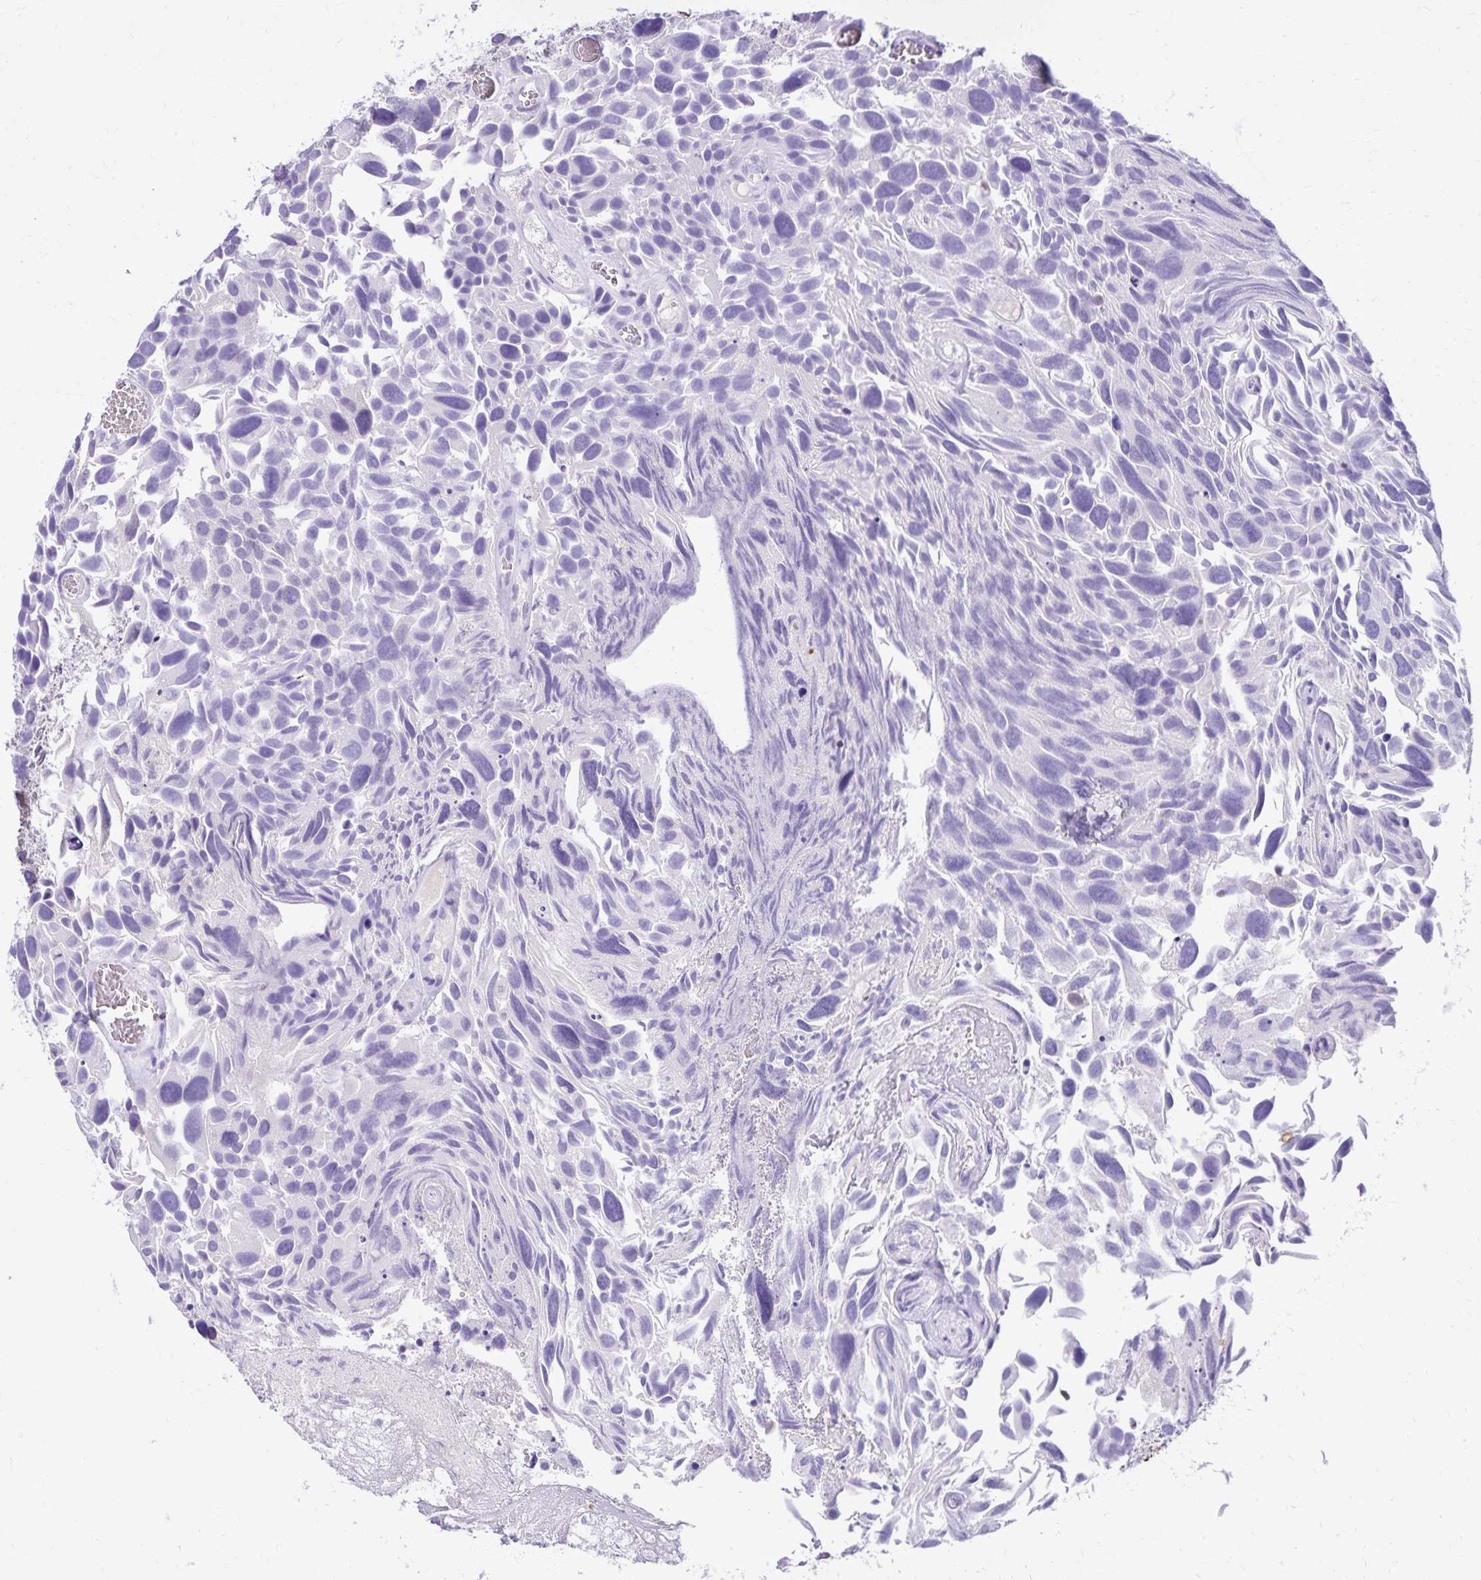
{"staining": {"intensity": "negative", "quantity": "none", "location": "none"}, "tissue": "urothelial cancer", "cell_type": "Tumor cells", "image_type": "cancer", "snomed": [{"axis": "morphology", "description": "Urothelial carcinoma, Low grade"}, {"axis": "topography", "description": "Urinary bladder"}], "caption": "This photomicrograph is of urothelial carcinoma (low-grade) stained with immunohistochemistry (IHC) to label a protein in brown with the nuclei are counter-stained blue. There is no expression in tumor cells.", "gene": "FAM166C", "patient": {"sex": "female", "age": 69}}